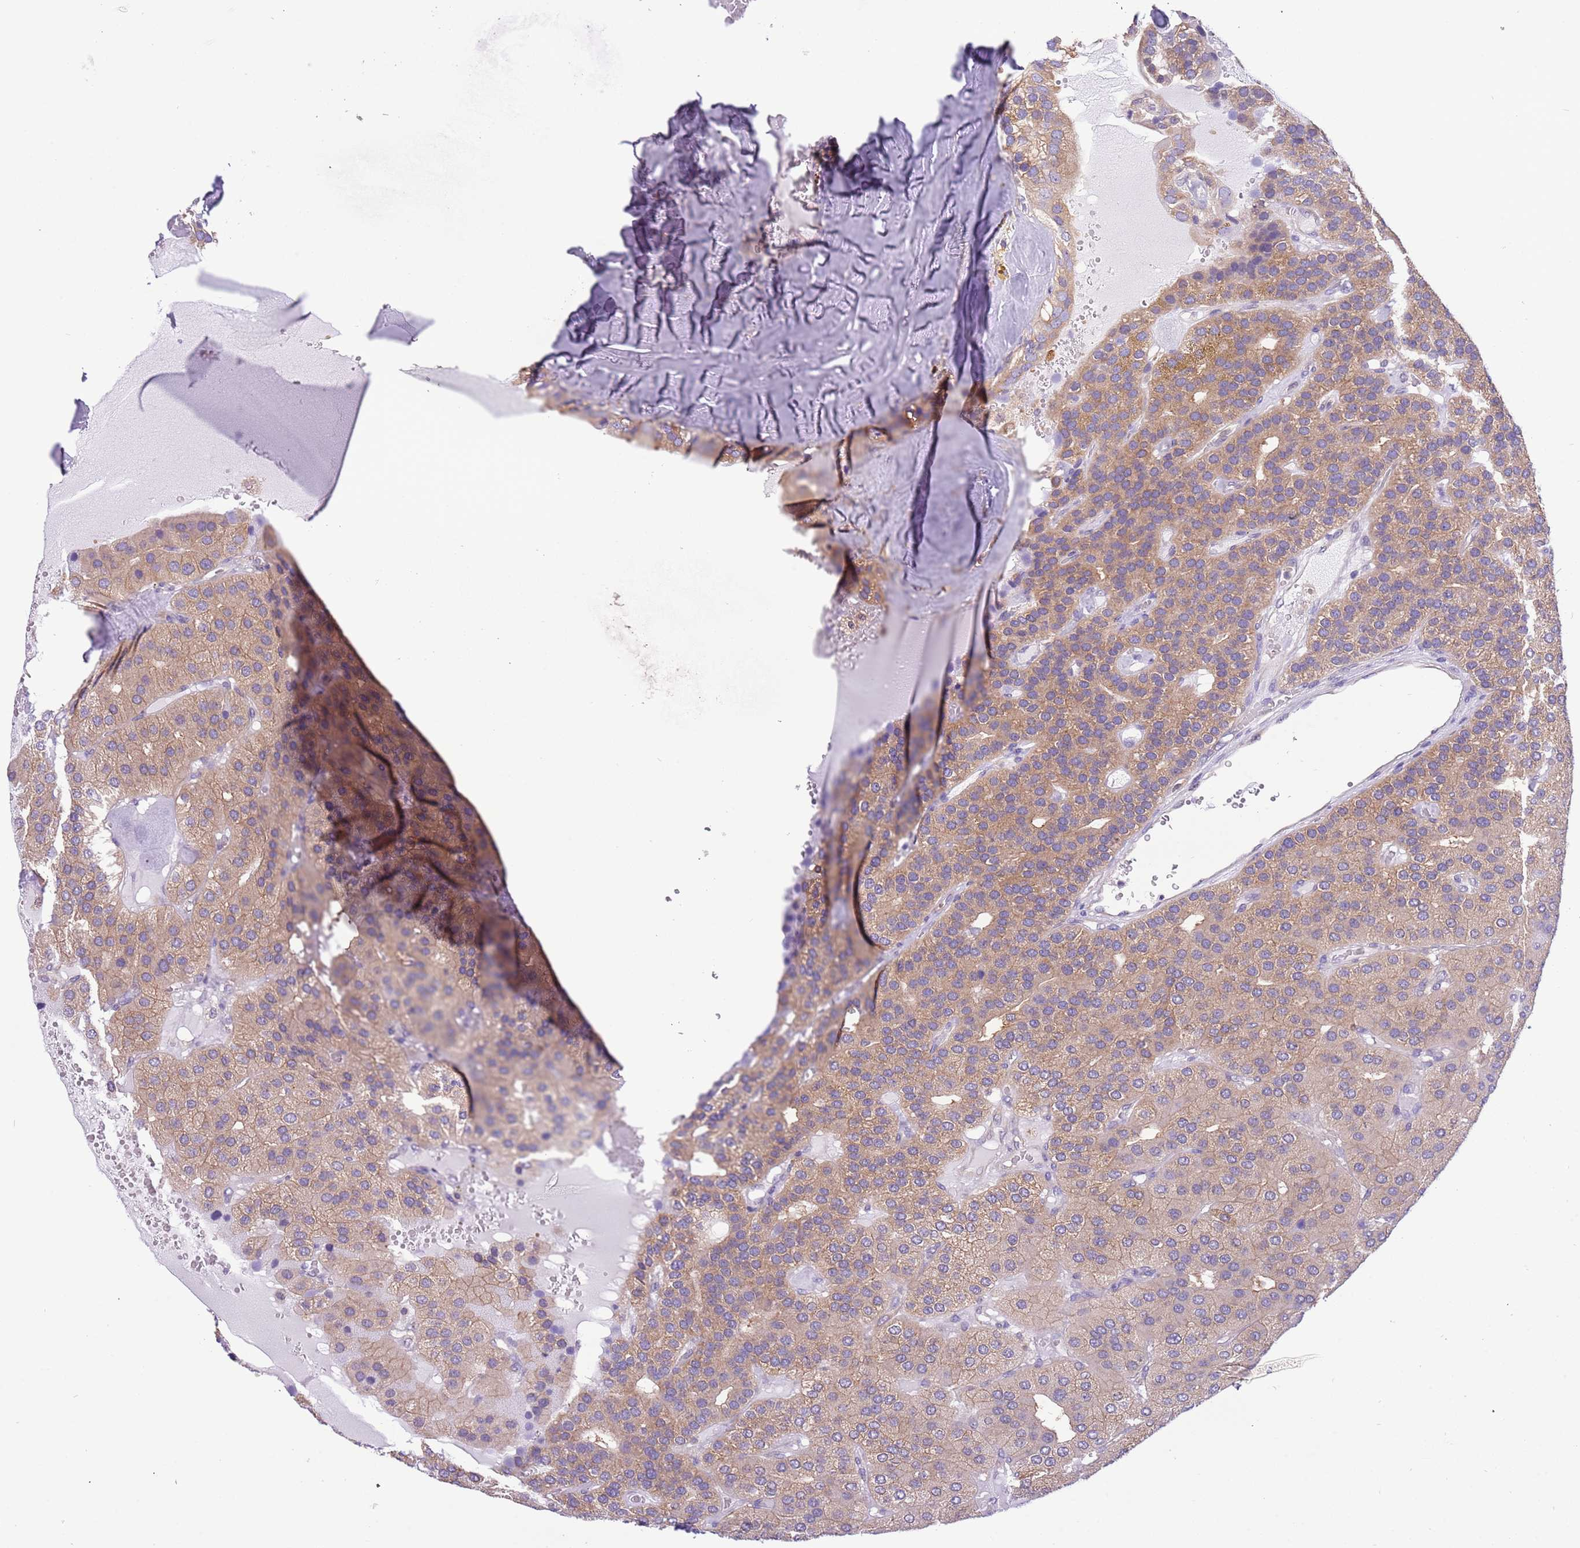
{"staining": {"intensity": "moderate", "quantity": ">75%", "location": "cytoplasmic/membranous"}, "tissue": "parathyroid gland", "cell_type": "Glandular cells", "image_type": "normal", "snomed": [{"axis": "morphology", "description": "Normal tissue, NOS"}, {"axis": "morphology", "description": "Adenoma, NOS"}, {"axis": "topography", "description": "Parathyroid gland"}], "caption": "Glandular cells demonstrate medium levels of moderate cytoplasmic/membranous positivity in about >75% of cells in unremarkable parathyroid gland.", "gene": "STIP1", "patient": {"sex": "female", "age": 86}}